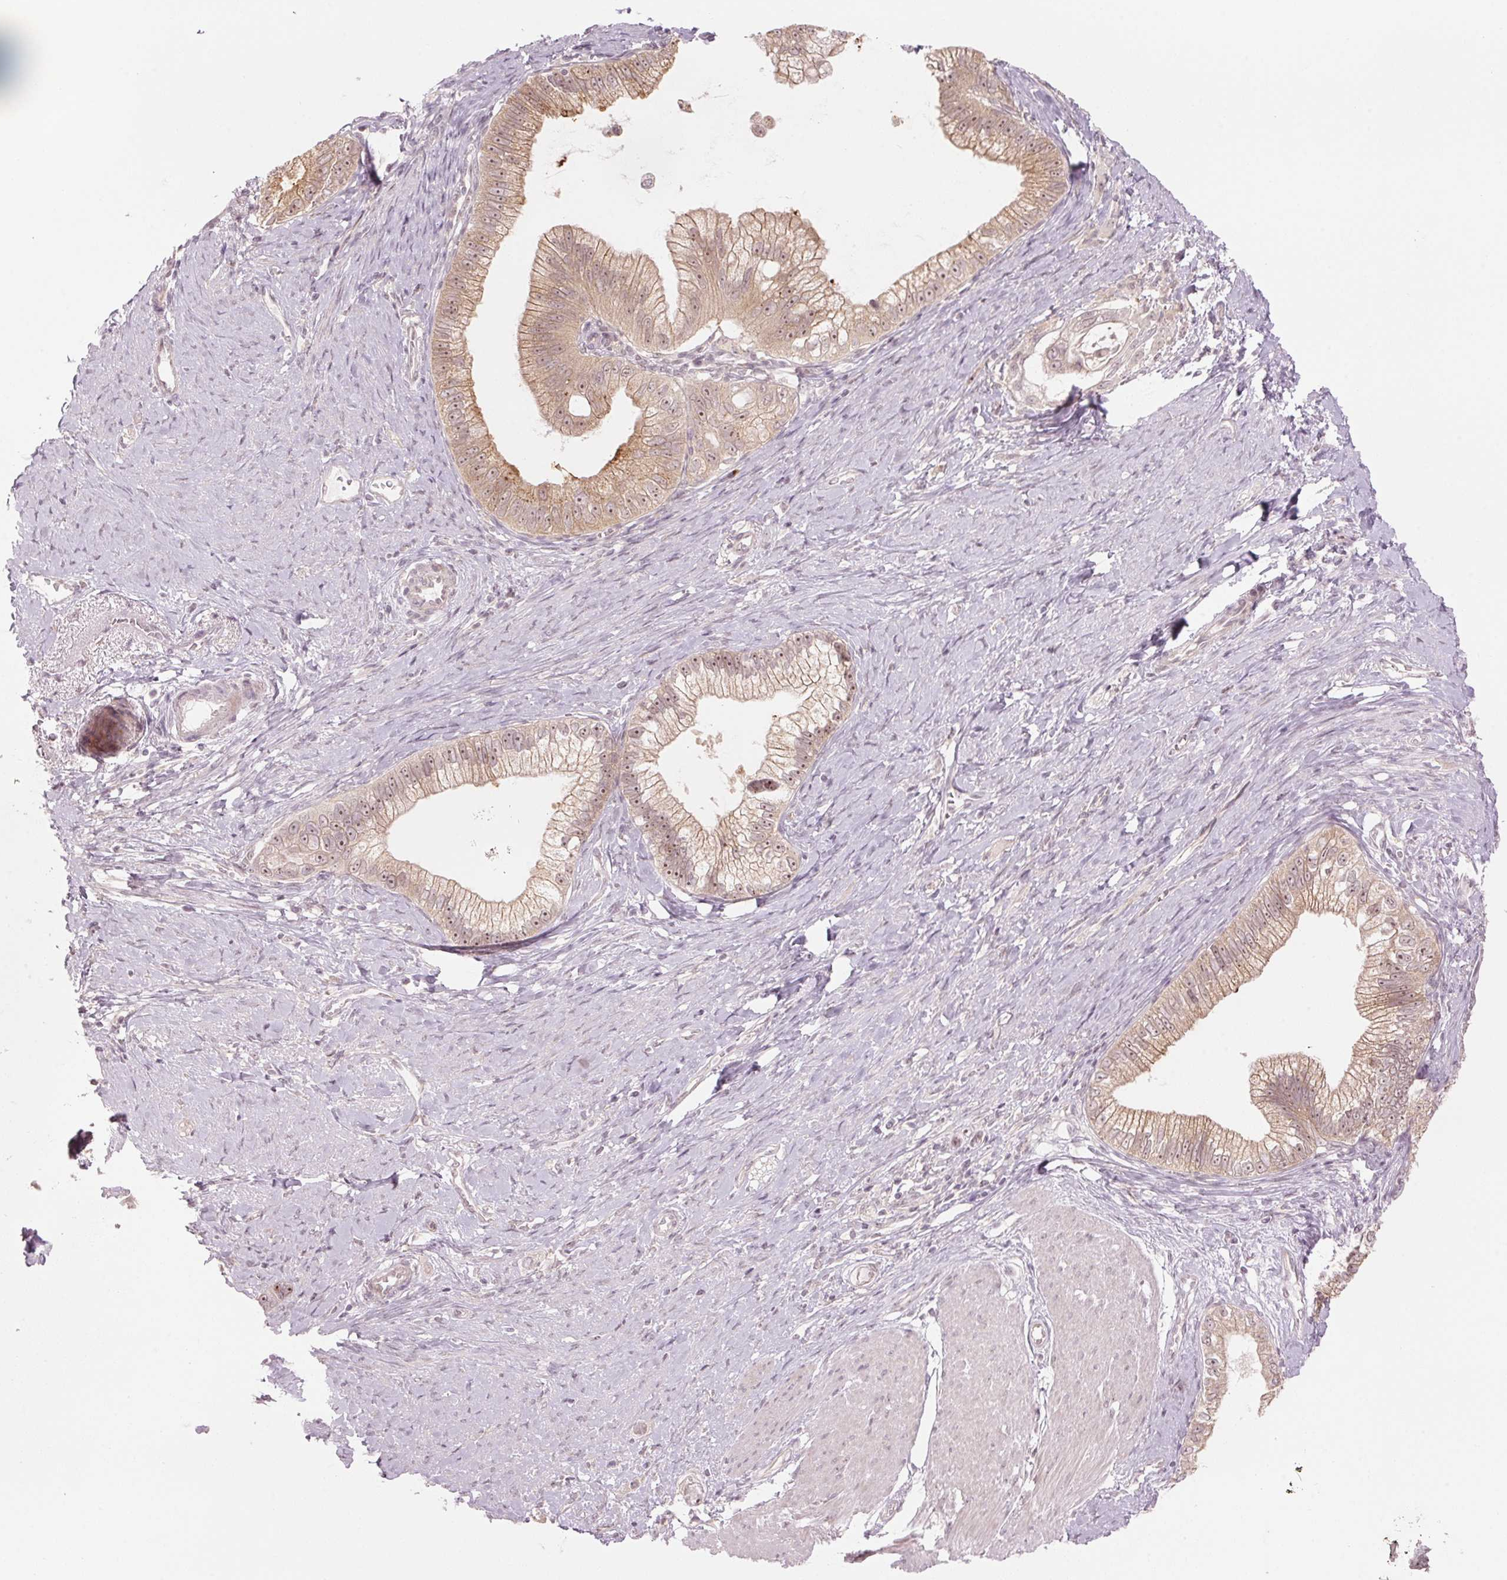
{"staining": {"intensity": "weak", "quantity": ">75%", "location": "cytoplasmic/membranous,nuclear"}, "tissue": "pancreatic cancer", "cell_type": "Tumor cells", "image_type": "cancer", "snomed": [{"axis": "morphology", "description": "Adenocarcinoma, NOS"}, {"axis": "topography", "description": "Pancreas"}], "caption": "Immunohistochemical staining of human pancreatic adenocarcinoma reveals low levels of weak cytoplasmic/membranous and nuclear staining in about >75% of tumor cells.", "gene": "TMED6", "patient": {"sex": "male", "age": 70}}